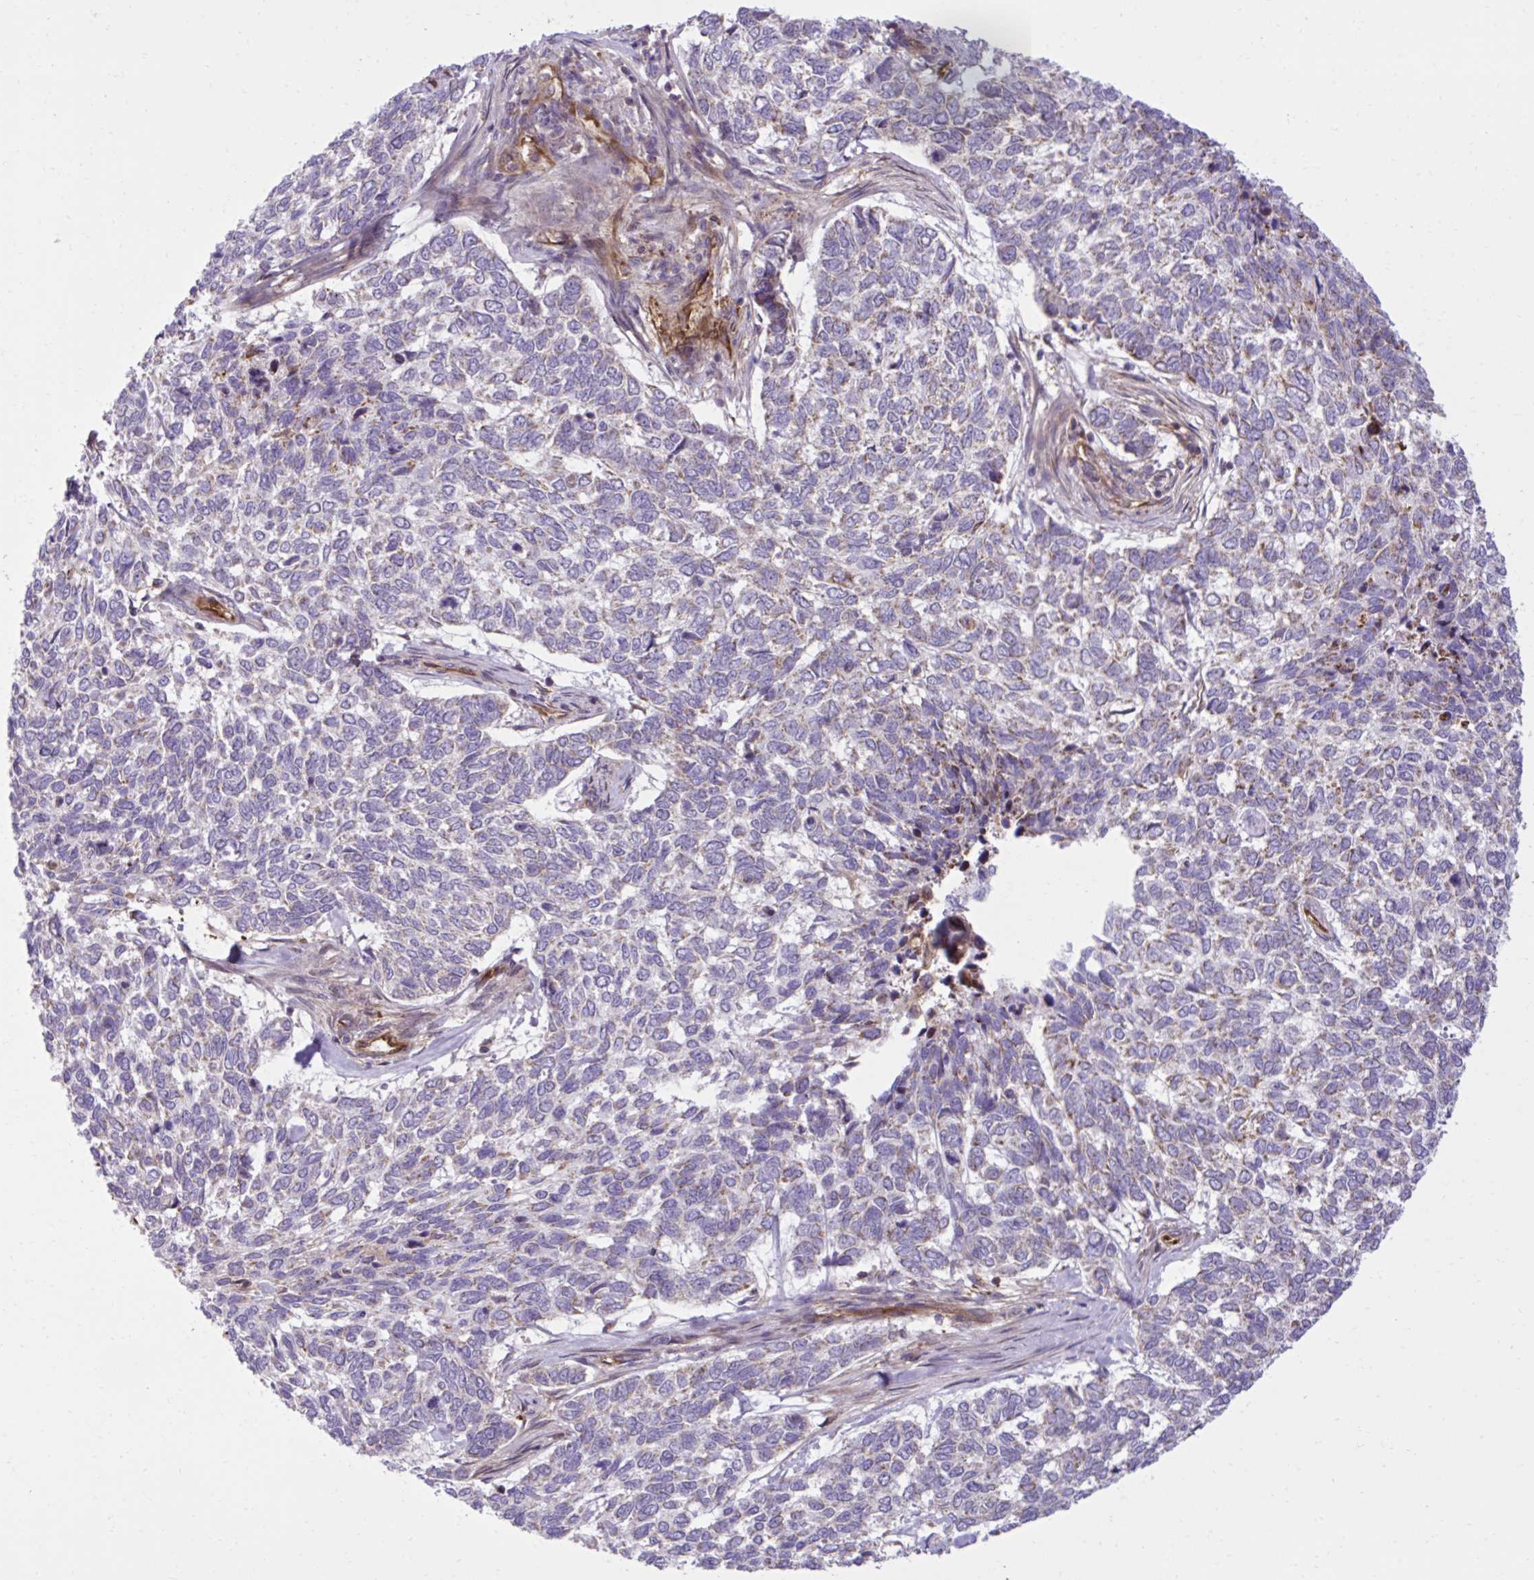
{"staining": {"intensity": "negative", "quantity": "none", "location": "none"}, "tissue": "skin cancer", "cell_type": "Tumor cells", "image_type": "cancer", "snomed": [{"axis": "morphology", "description": "Basal cell carcinoma"}, {"axis": "topography", "description": "Skin"}], "caption": "IHC photomicrograph of human basal cell carcinoma (skin) stained for a protein (brown), which displays no expression in tumor cells.", "gene": "LIMS1", "patient": {"sex": "female", "age": 65}}